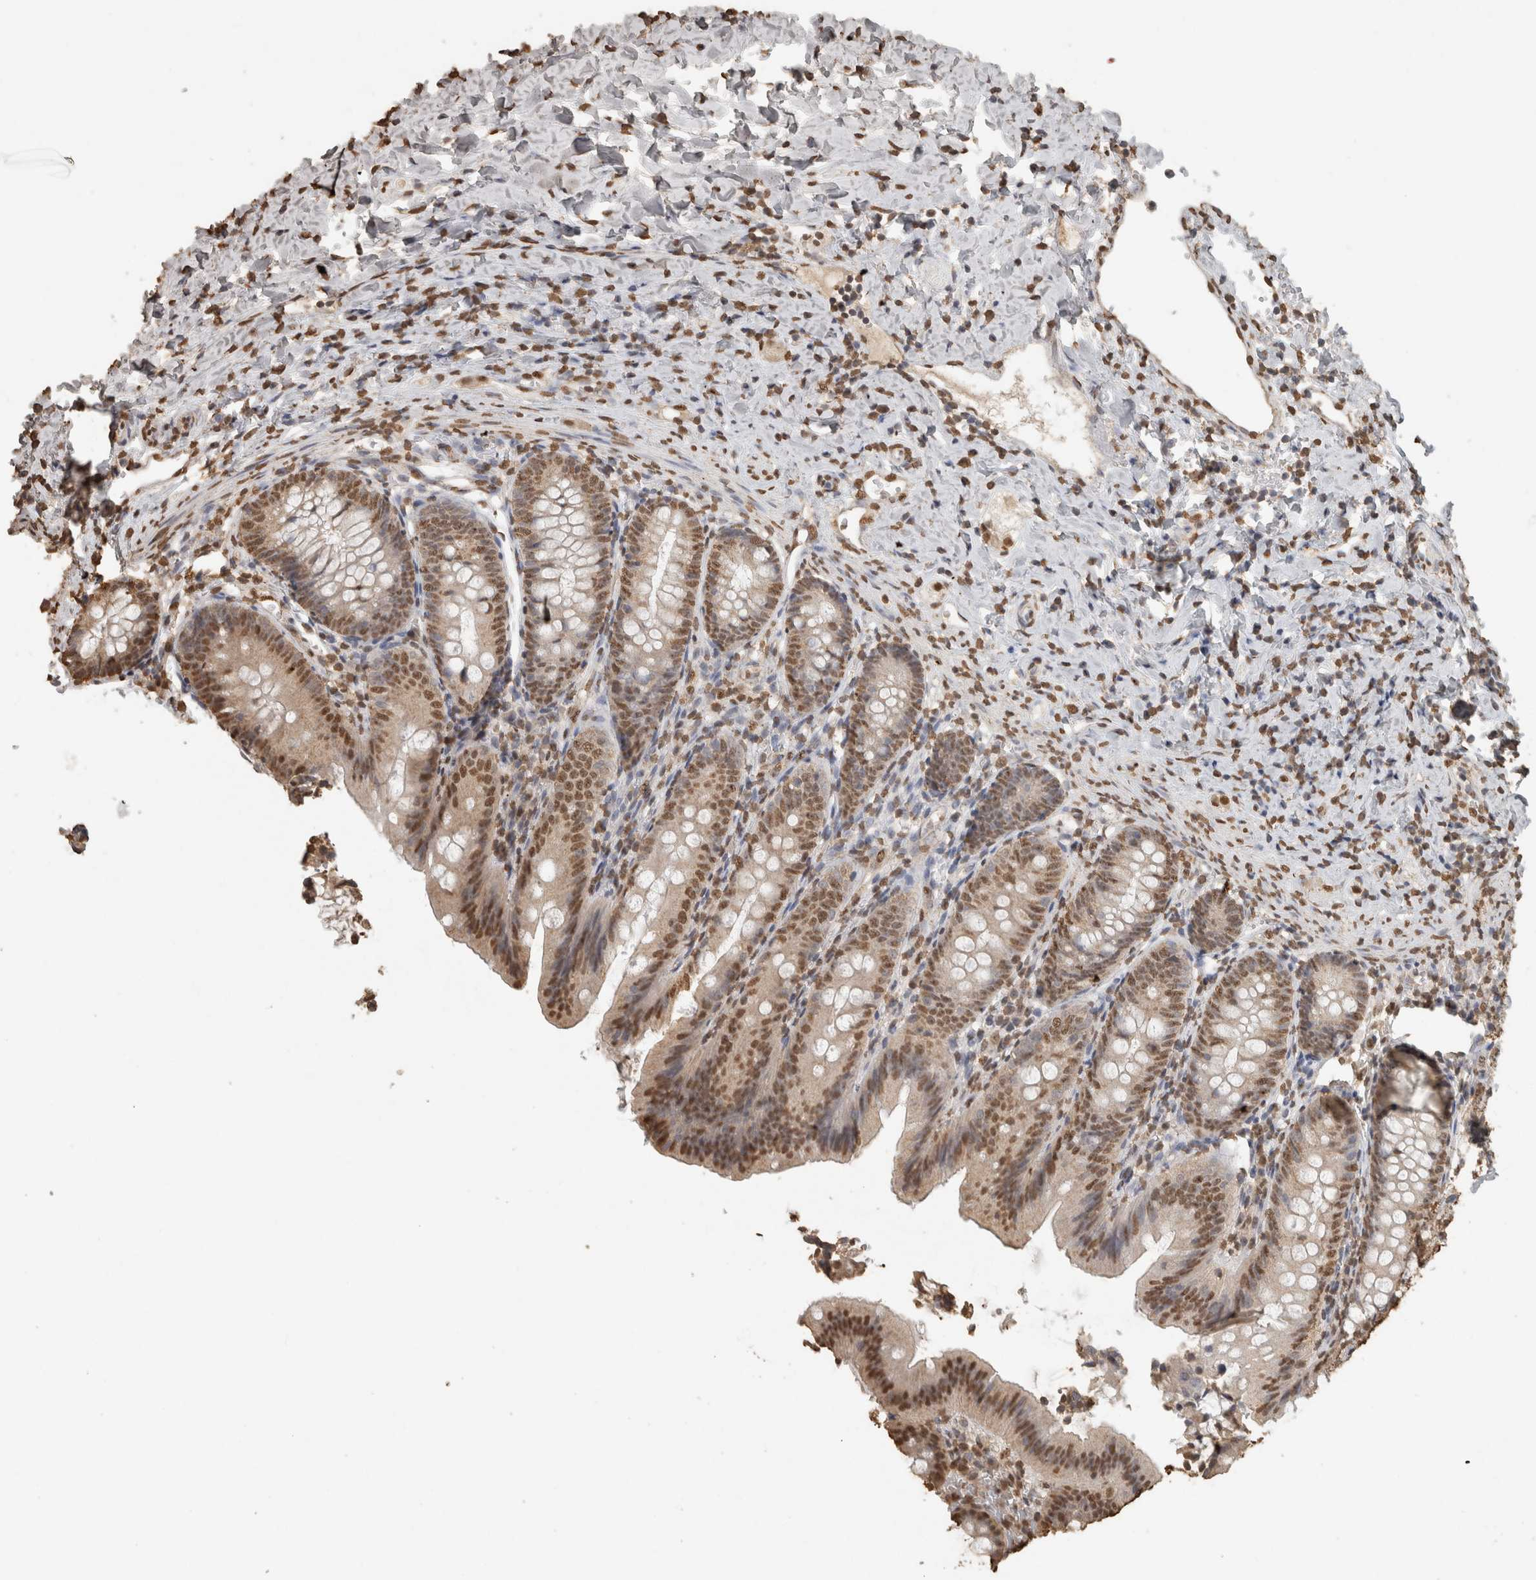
{"staining": {"intensity": "moderate", "quantity": ">75%", "location": "nuclear"}, "tissue": "appendix", "cell_type": "Glandular cells", "image_type": "normal", "snomed": [{"axis": "morphology", "description": "Normal tissue, NOS"}, {"axis": "topography", "description": "Appendix"}], "caption": "Immunohistochemical staining of unremarkable human appendix reveals medium levels of moderate nuclear staining in about >75% of glandular cells. (DAB (3,3'-diaminobenzidine) IHC with brightfield microscopy, high magnification).", "gene": "HAND2", "patient": {"sex": "male", "age": 1}}